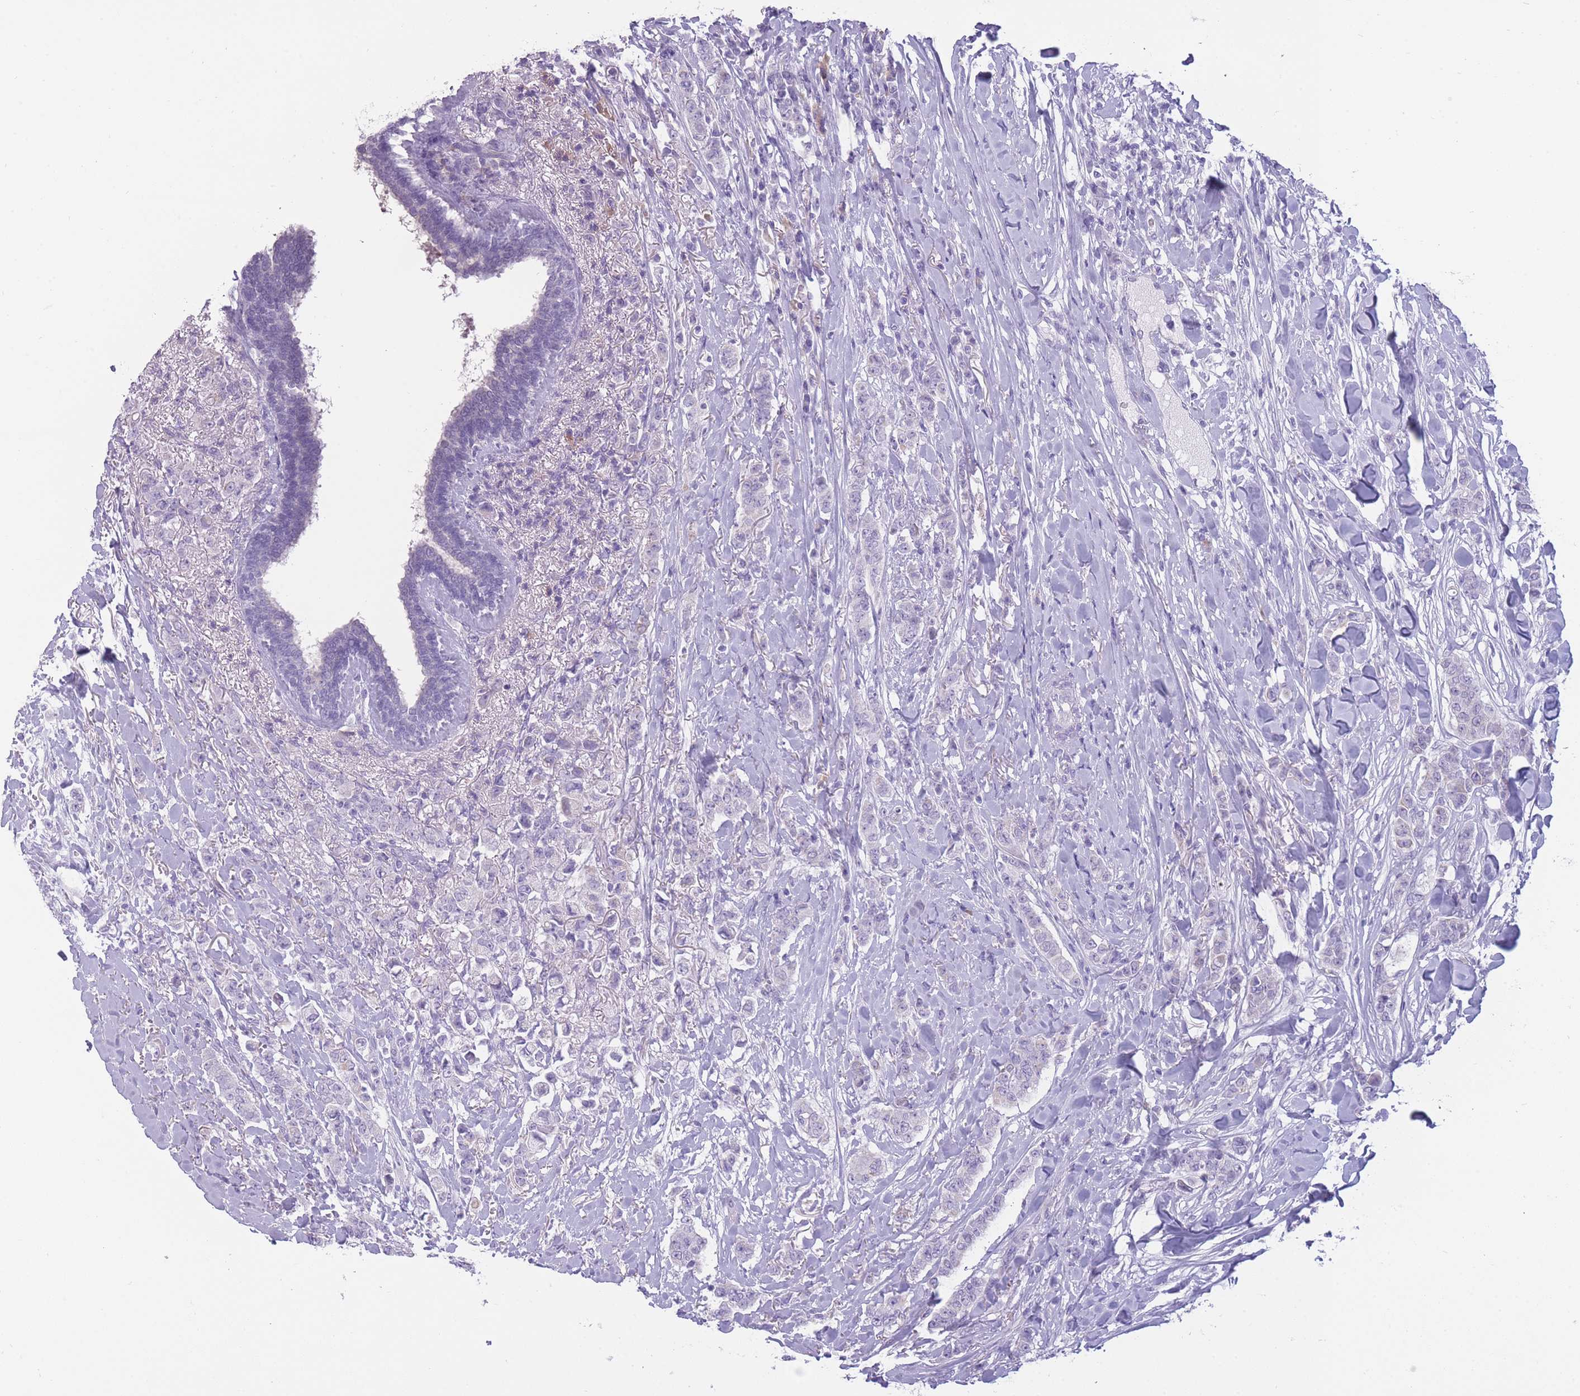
{"staining": {"intensity": "negative", "quantity": "none", "location": "none"}, "tissue": "breast cancer", "cell_type": "Tumor cells", "image_type": "cancer", "snomed": [{"axis": "morphology", "description": "Duct carcinoma"}, {"axis": "topography", "description": "Breast"}], "caption": "Tumor cells show no significant staining in breast cancer.", "gene": "DCANP1", "patient": {"sex": "female", "age": 40}}